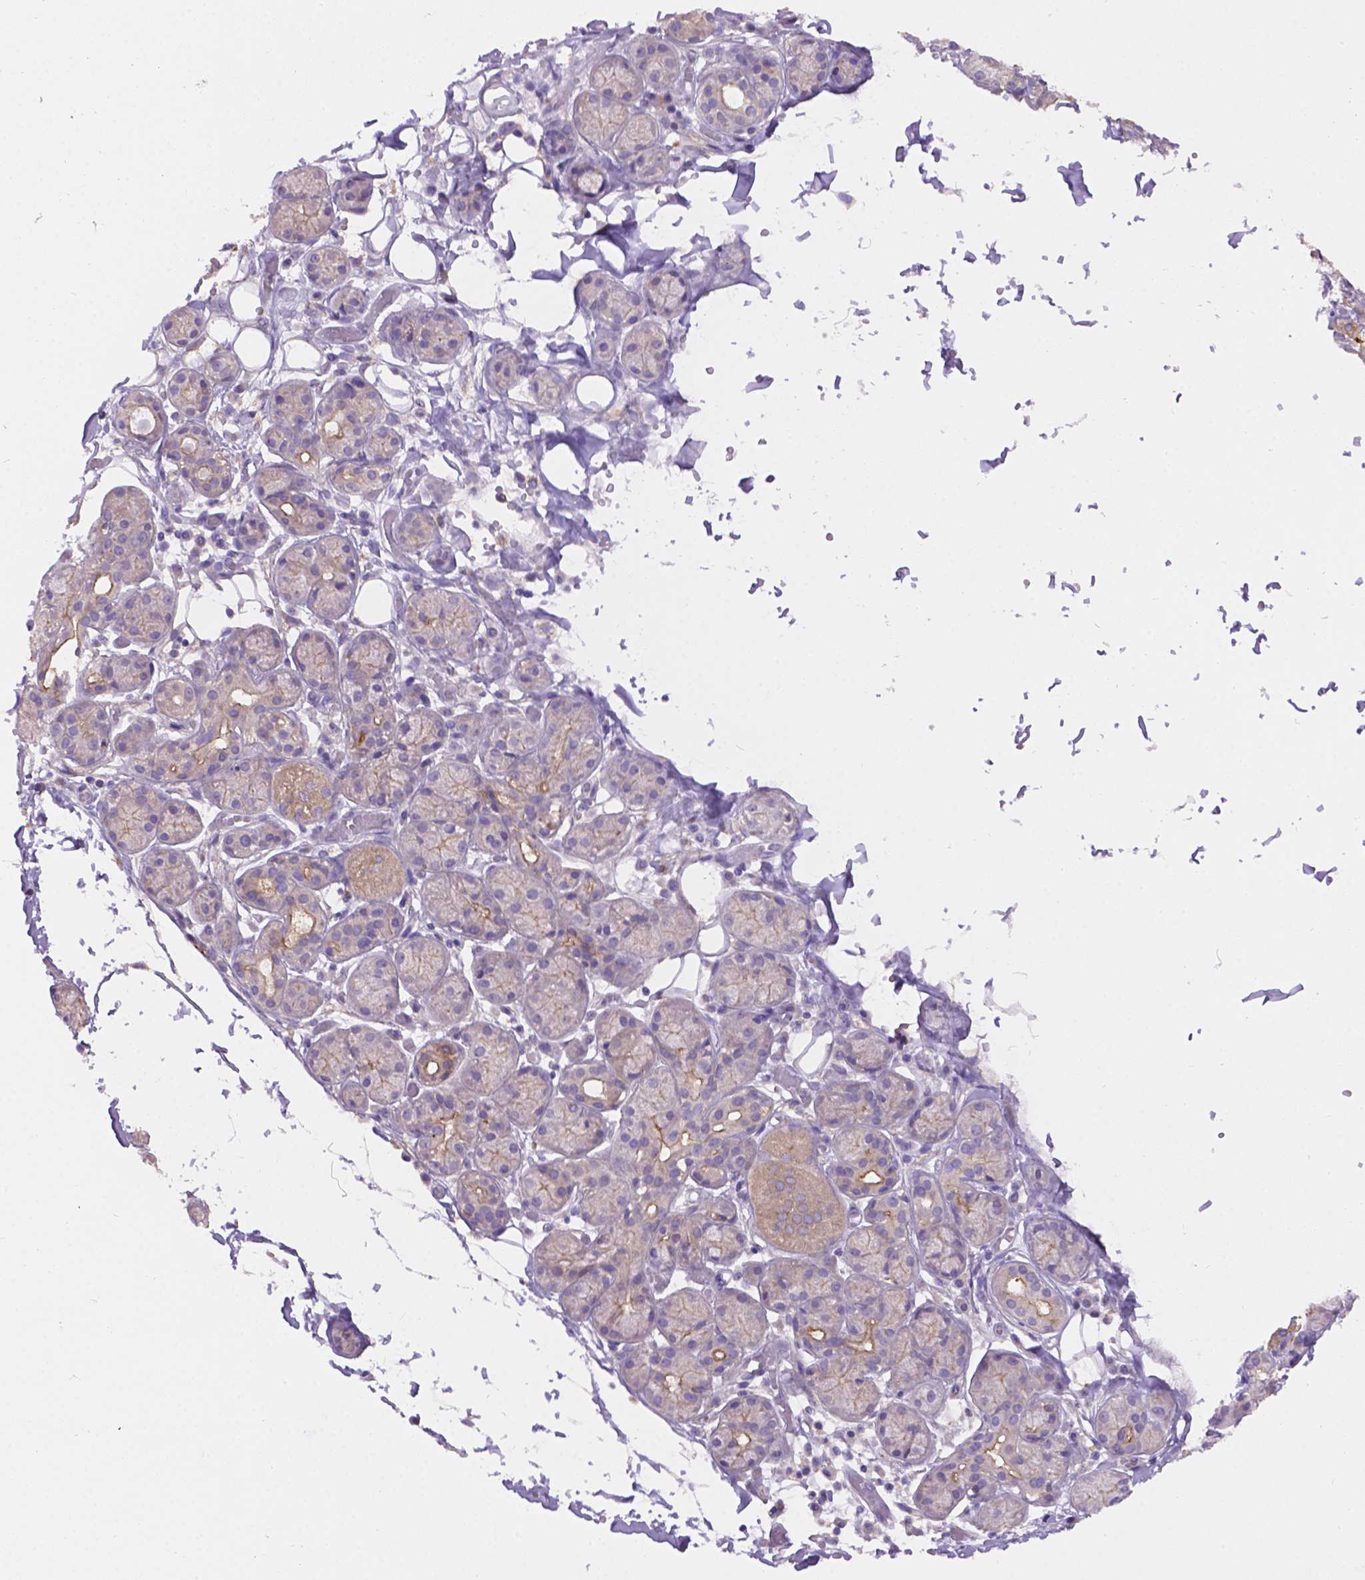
{"staining": {"intensity": "moderate", "quantity": "<25%", "location": "cytoplasmic/membranous"}, "tissue": "salivary gland", "cell_type": "Glandular cells", "image_type": "normal", "snomed": [{"axis": "morphology", "description": "Normal tissue, NOS"}, {"axis": "topography", "description": "Salivary gland"}, {"axis": "topography", "description": "Peripheral nerve tissue"}], "caption": "High-power microscopy captured an IHC histopathology image of benign salivary gland, revealing moderate cytoplasmic/membranous positivity in about <25% of glandular cells.", "gene": "CDH7", "patient": {"sex": "male", "age": 71}}